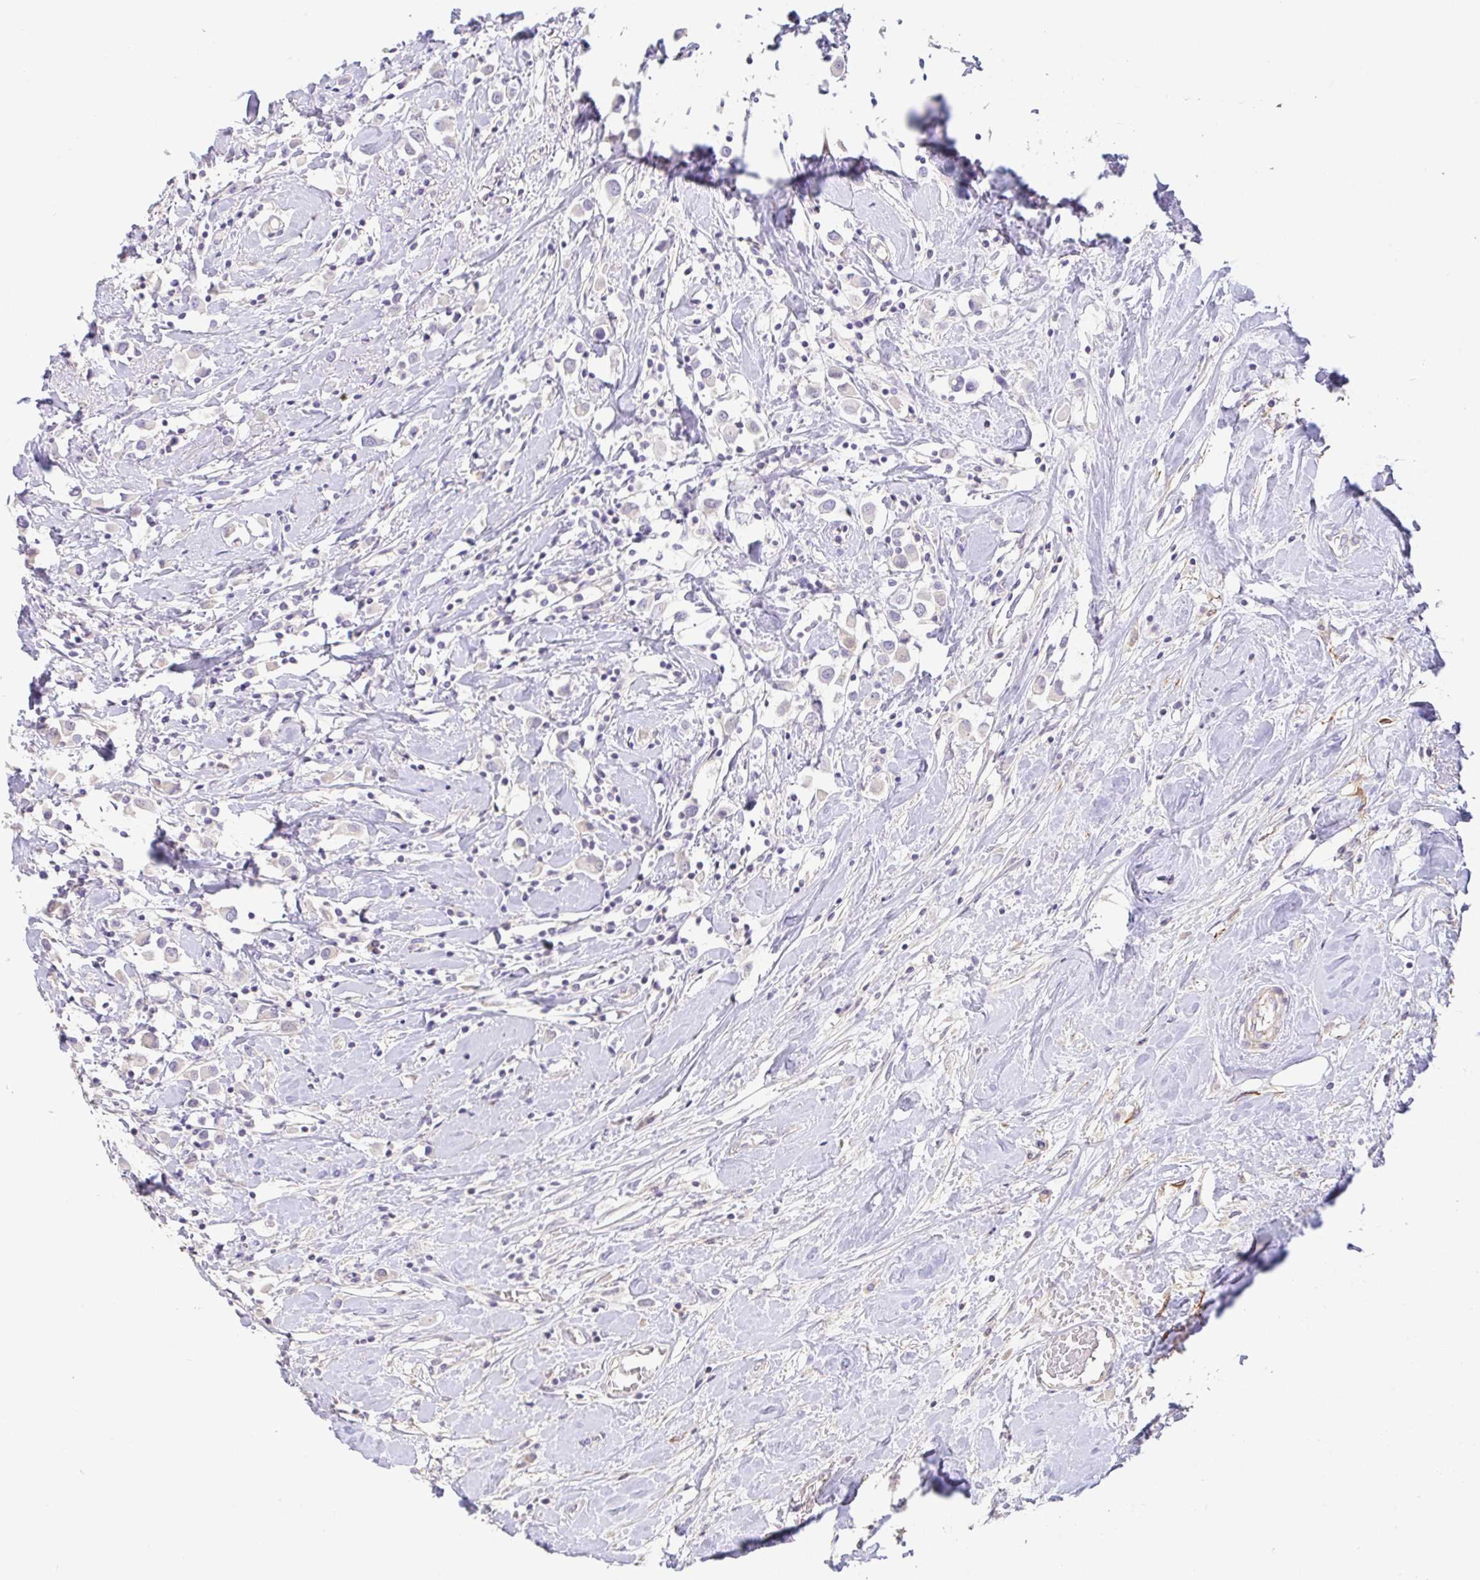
{"staining": {"intensity": "negative", "quantity": "none", "location": "none"}, "tissue": "breast cancer", "cell_type": "Tumor cells", "image_type": "cancer", "snomed": [{"axis": "morphology", "description": "Duct carcinoma"}, {"axis": "topography", "description": "Breast"}], "caption": "This is an IHC photomicrograph of human breast infiltrating ductal carcinoma. There is no expression in tumor cells.", "gene": "PYGM", "patient": {"sex": "female", "age": 61}}